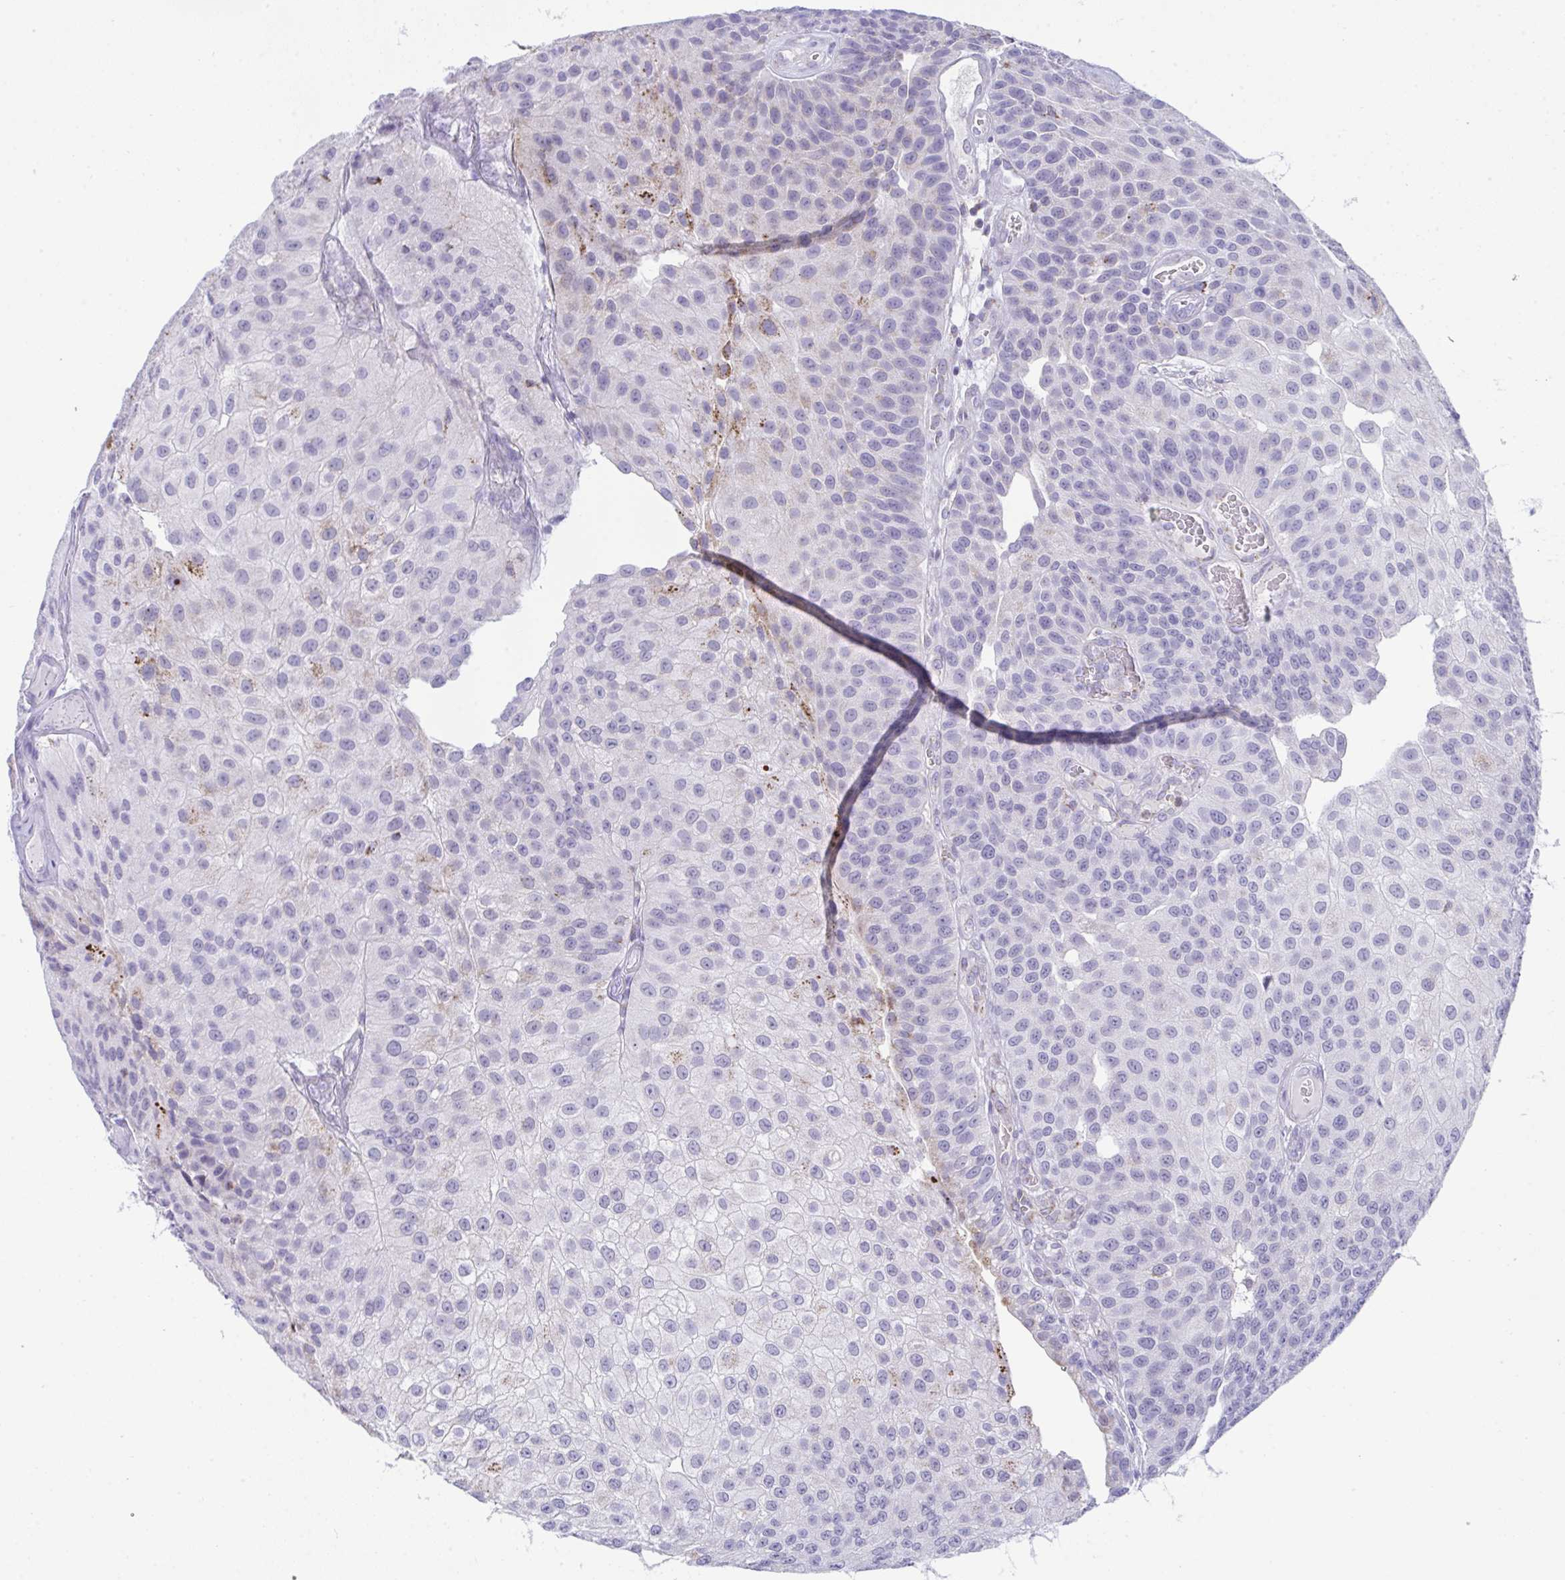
{"staining": {"intensity": "negative", "quantity": "none", "location": "none"}, "tissue": "urothelial cancer", "cell_type": "Tumor cells", "image_type": "cancer", "snomed": [{"axis": "morphology", "description": "Urothelial carcinoma, NOS"}, {"axis": "topography", "description": "Urinary bladder"}], "caption": "Tumor cells show no significant expression in urothelial cancer.", "gene": "PLA2G12B", "patient": {"sex": "male", "age": 87}}